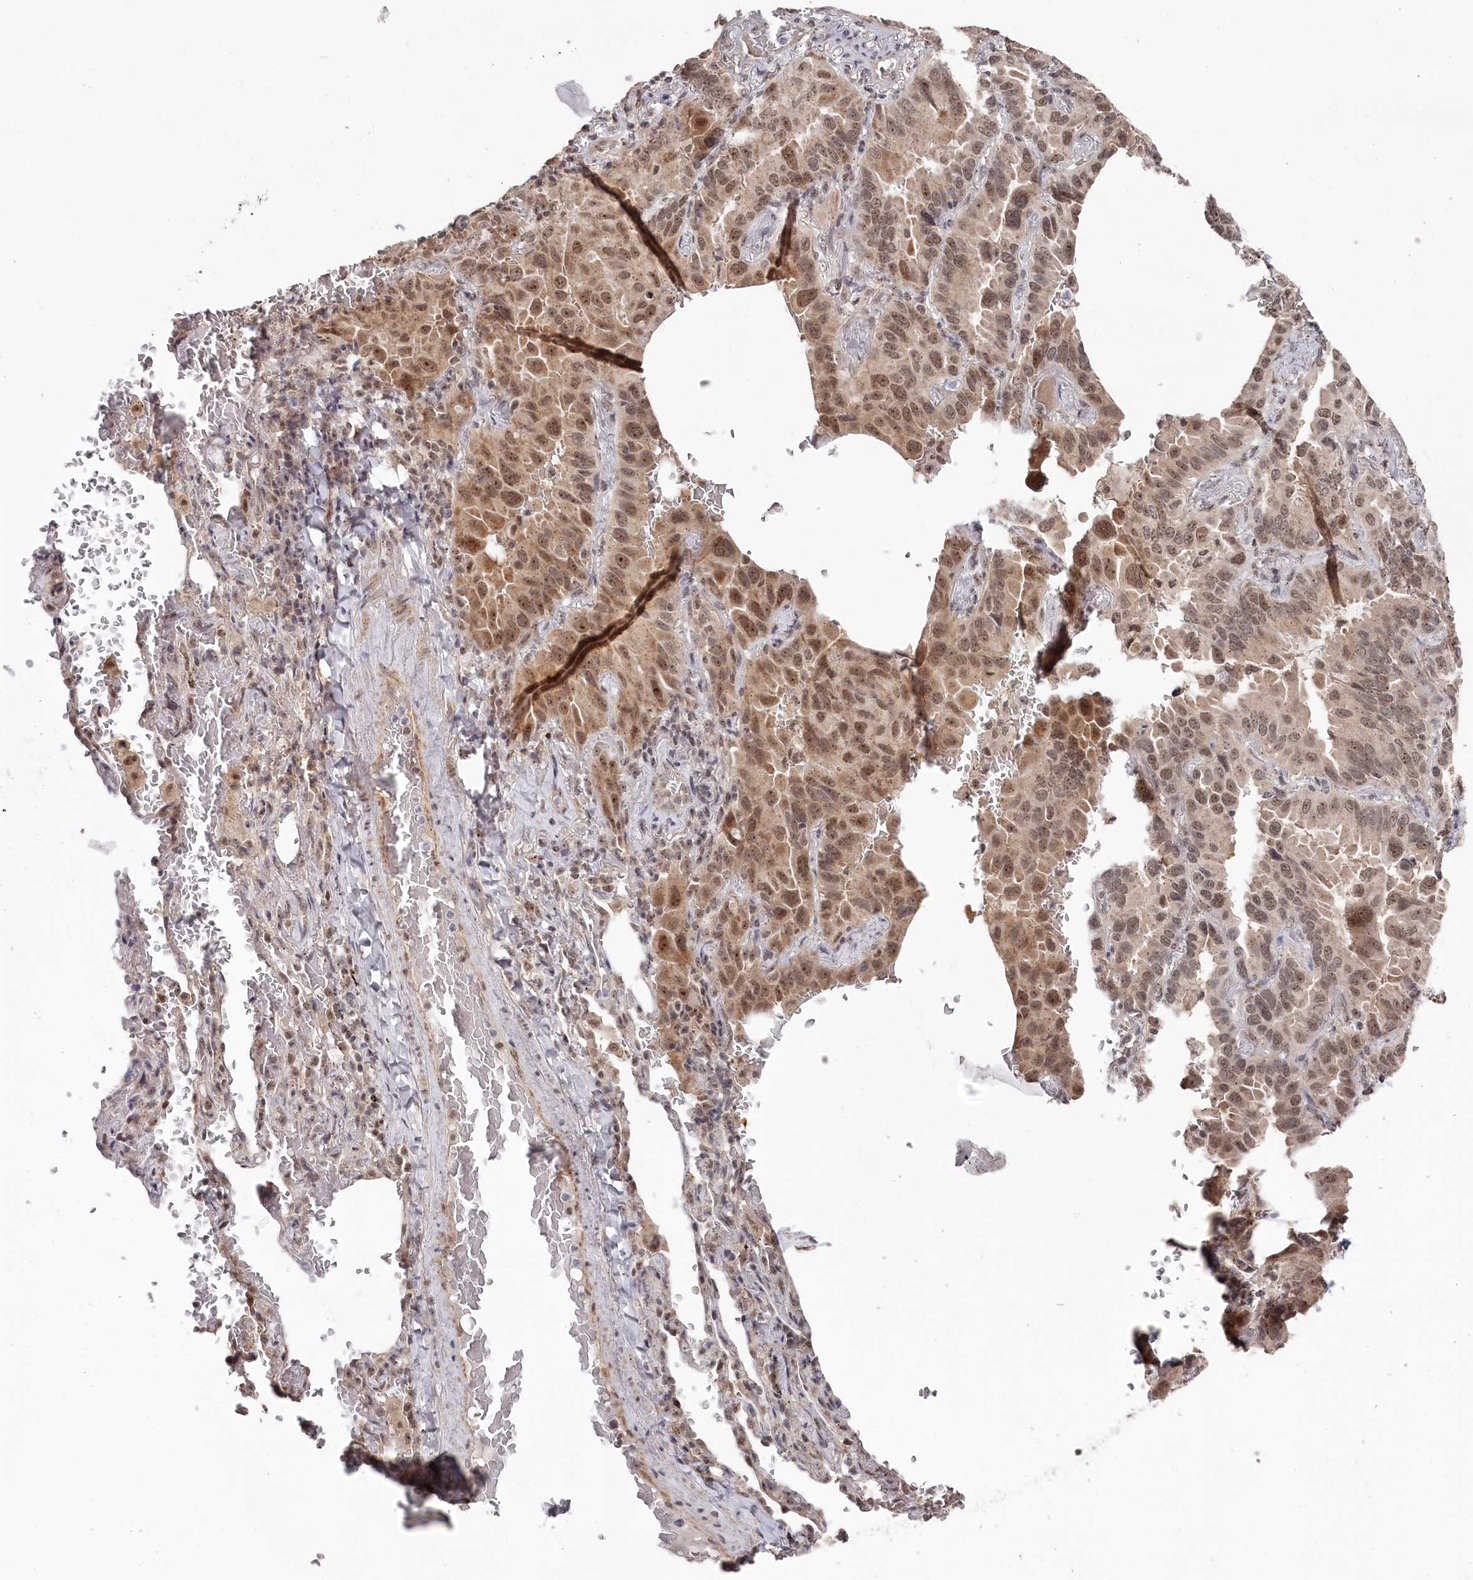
{"staining": {"intensity": "moderate", "quantity": ">75%", "location": "cytoplasmic/membranous,nuclear"}, "tissue": "lung cancer", "cell_type": "Tumor cells", "image_type": "cancer", "snomed": [{"axis": "morphology", "description": "Adenocarcinoma, NOS"}, {"axis": "topography", "description": "Lung"}], "caption": "Human lung cancer stained for a protein (brown) reveals moderate cytoplasmic/membranous and nuclear positive expression in about >75% of tumor cells.", "gene": "EXOSC1", "patient": {"sex": "male", "age": 64}}